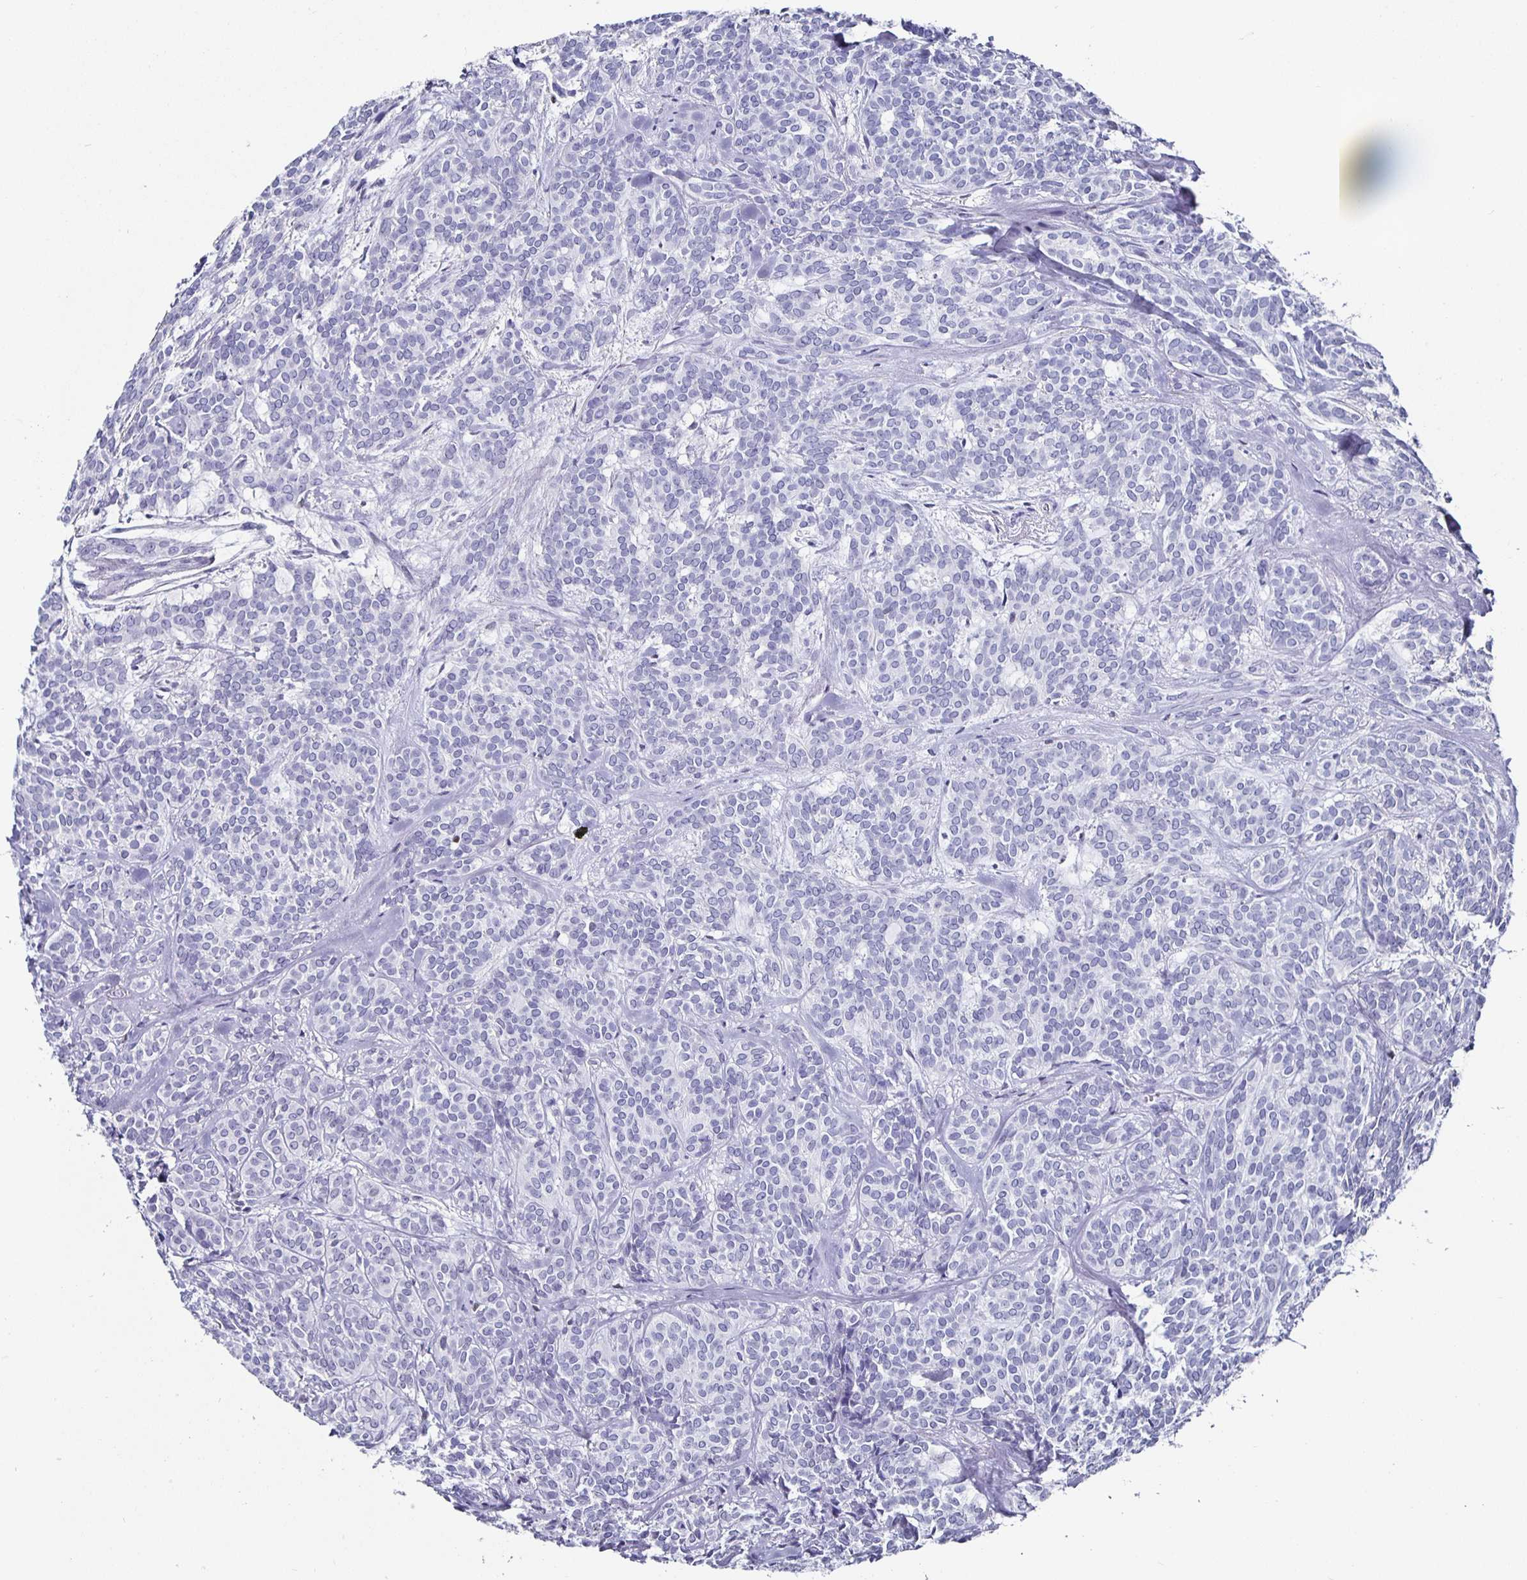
{"staining": {"intensity": "negative", "quantity": "none", "location": "none"}, "tissue": "head and neck cancer", "cell_type": "Tumor cells", "image_type": "cancer", "snomed": [{"axis": "morphology", "description": "Adenocarcinoma, NOS"}, {"axis": "topography", "description": "Head-Neck"}], "caption": "Tumor cells are negative for protein expression in human head and neck cancer.", "gene": "RUNX2", "patient": {"sex": "female", "age": 57}}